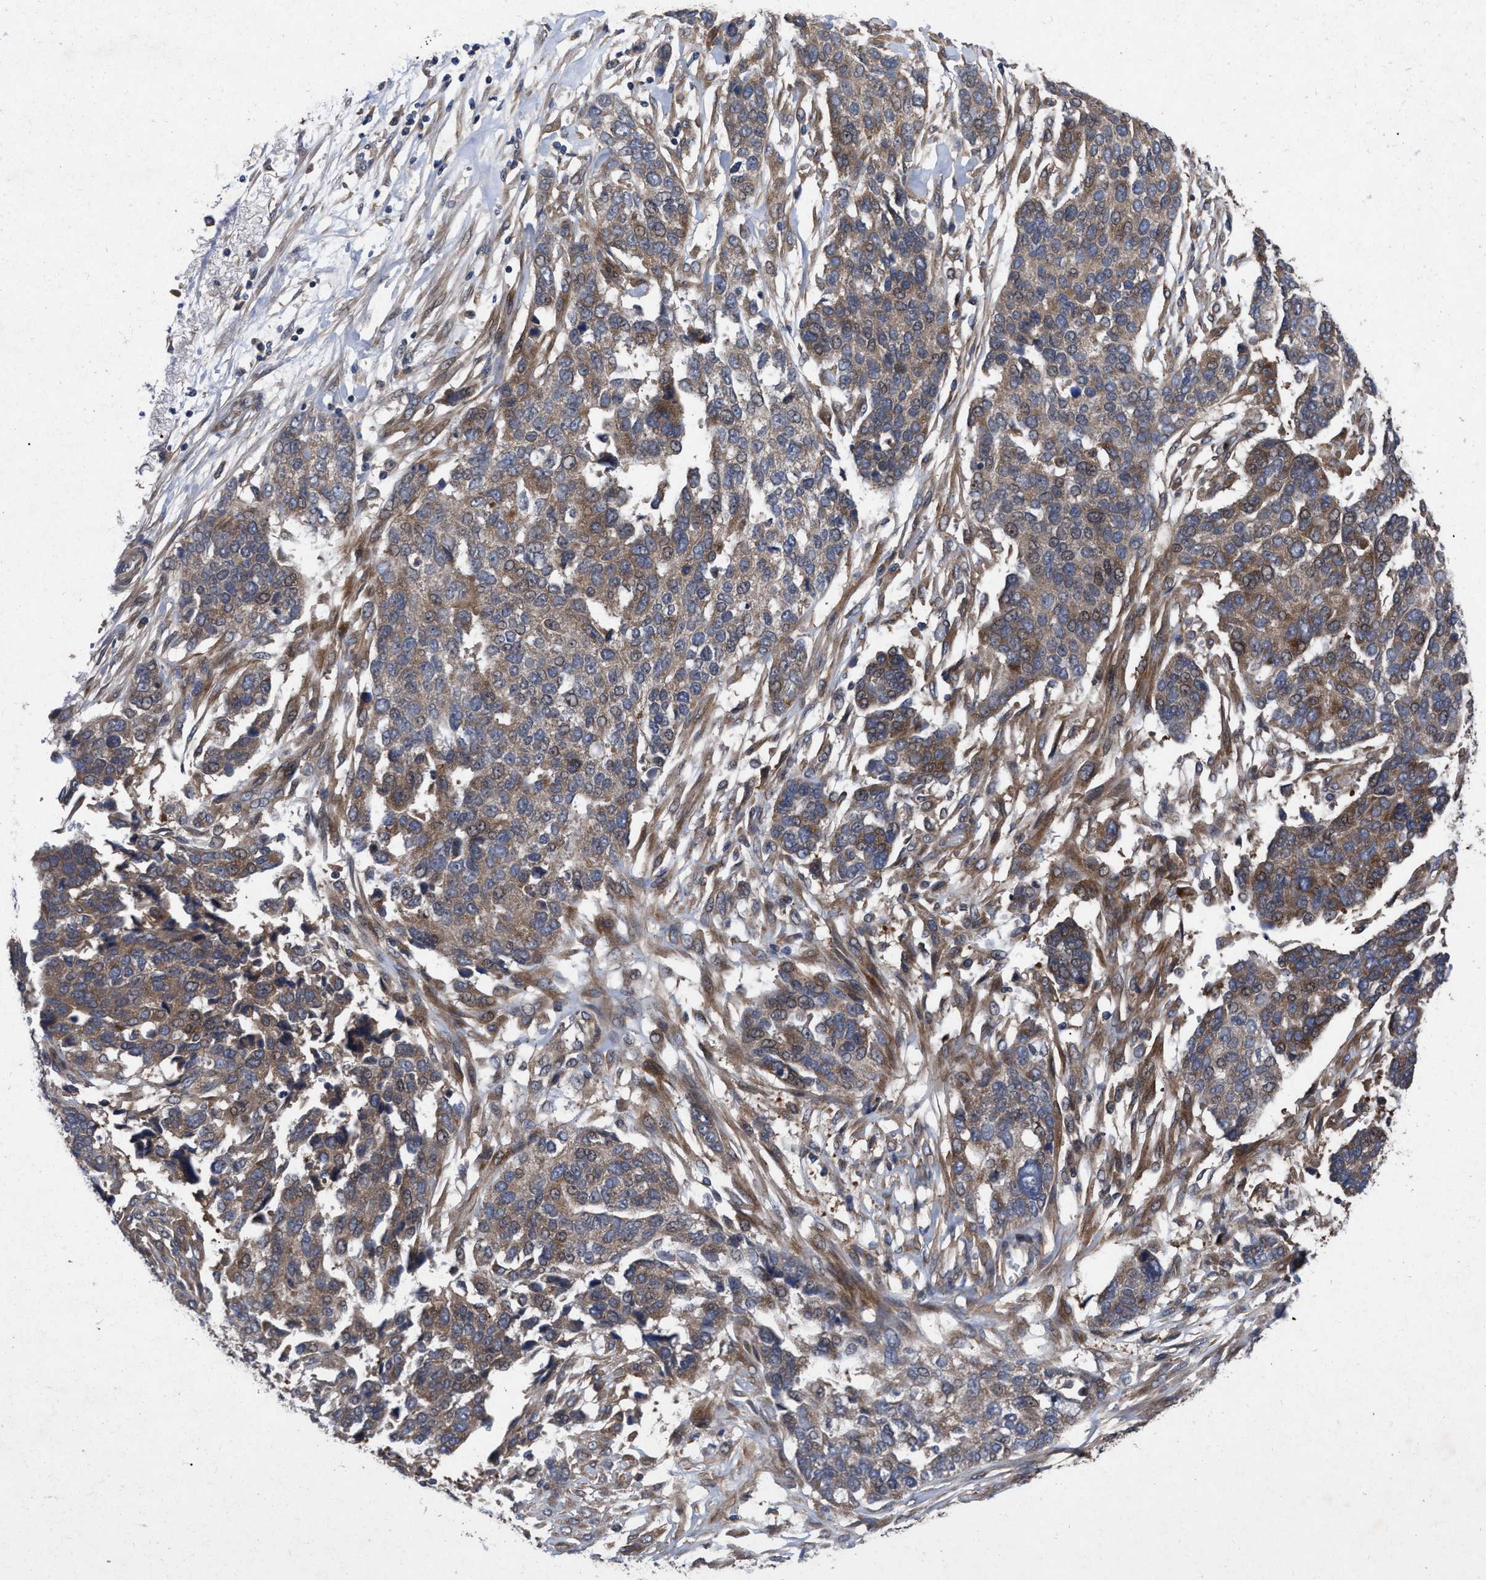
{"staining": {"intensity": "moderate", "quantity": ">75%", "location": "cytoplasmic/membranous"}, "tissue": "ovarian cancer", "cell_type": "Tumor cells", "image_type": "cancer", "snomed": [{"axis": "morphology", "description": "Cystadenocarcinoma, serous, NOS"}, {"axis": "topography", "description": "Ovary"}], "caption": "This image reveals immunohistochemistry staining of serous cystadenocarcinoma (ovarian), with medium moderate cytoplasmic/membranous positivity in approximately >75% of tumor cells.", "gene": "CDKN2C", "patient": {"sex": "female", "age": 44}}